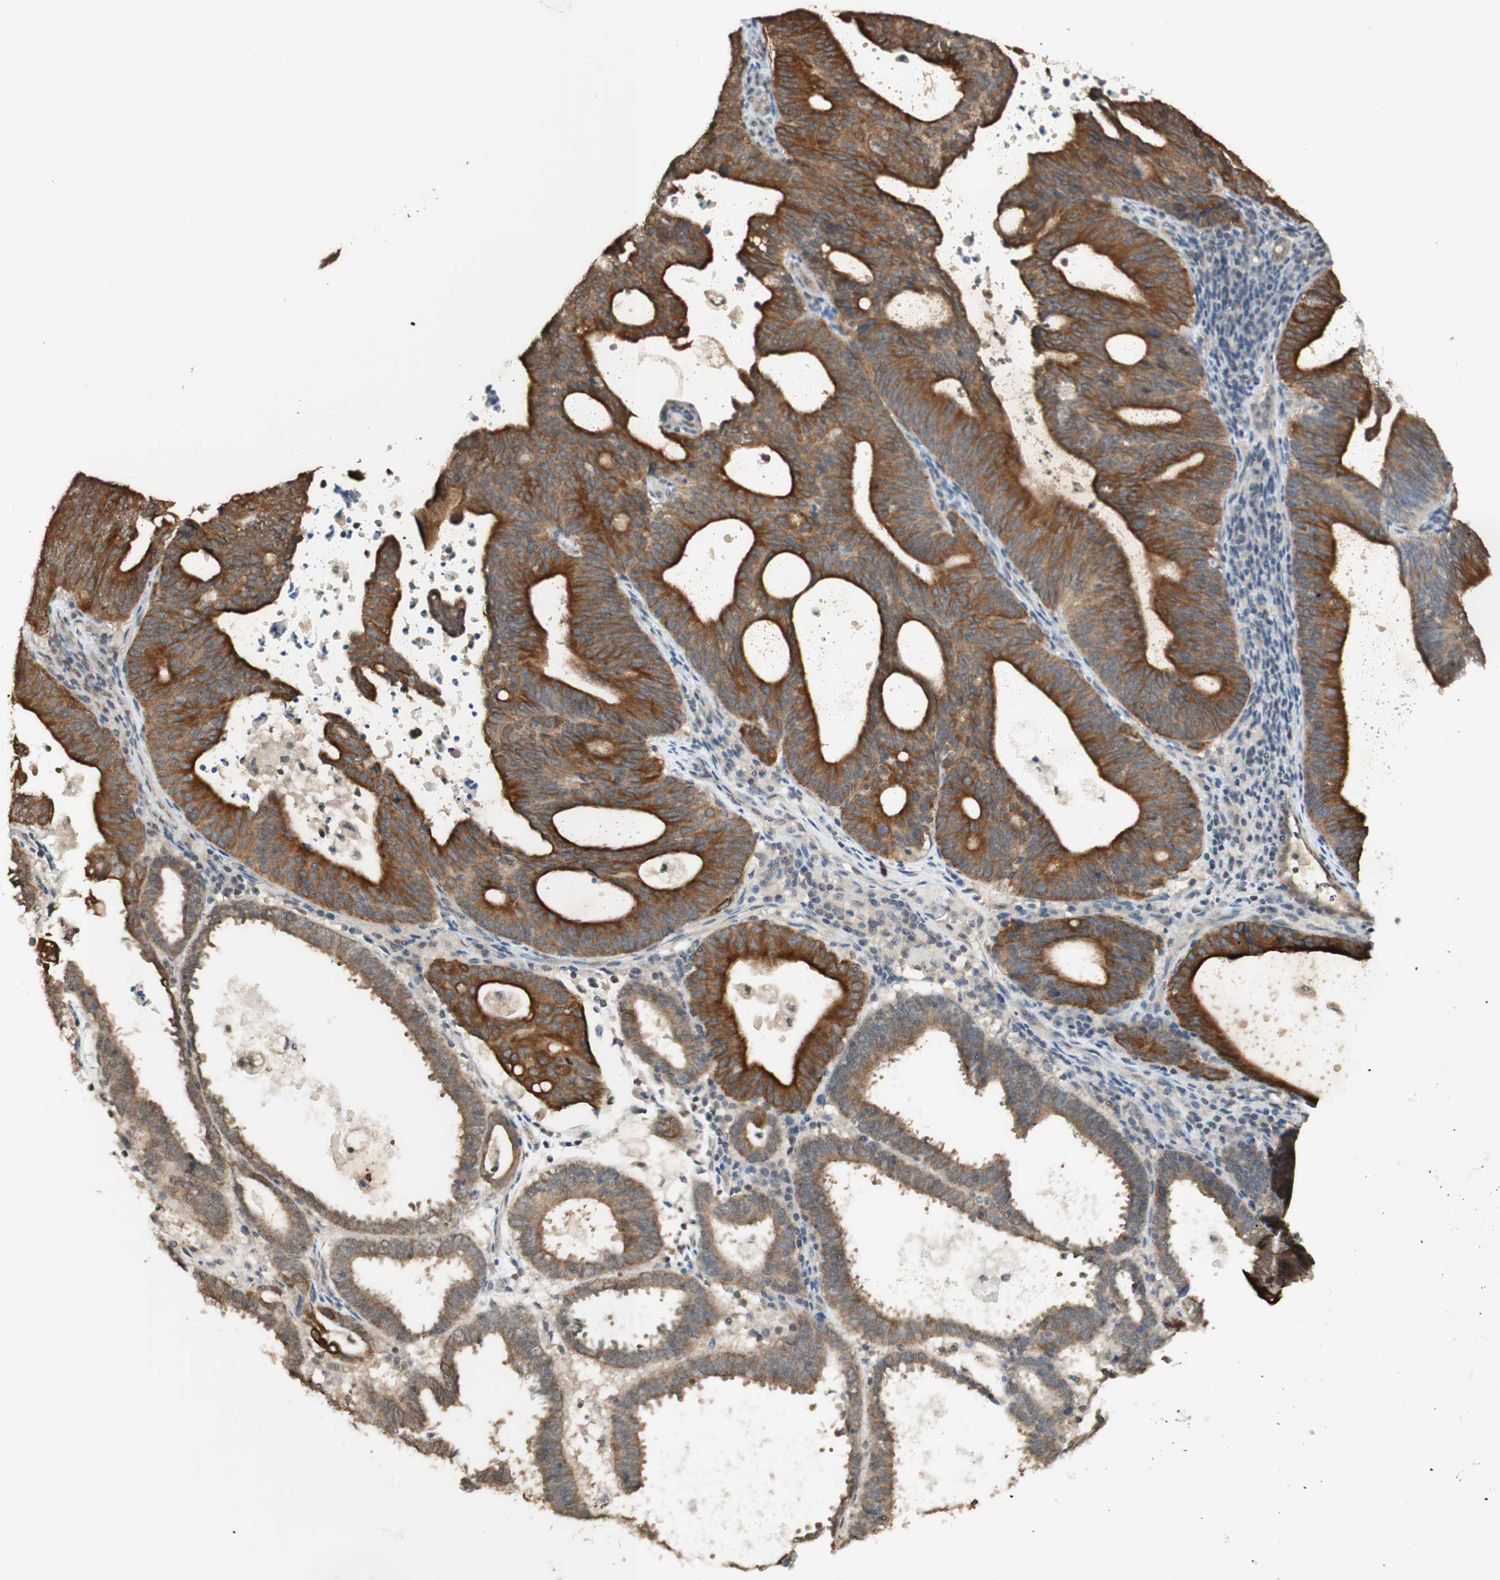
{"staining": {"intensity": "strong", "quantity": ">75%", "location": "cytoplasmic/membranous"}, "tissue": "endometrial cancer", "cell_type": "Tumor cells", "image_type": "cancer", "snomed": [{"axis": "morphology", "description": "Adenocarcinoma, NOS"}, {"axis": "topography", "description": "Uterus"}], "caption": "The immunohistochemical stain highlights strong cytoplasmic/membranous positivity in tumor cells of endometrial cancer (adenocarcinoma) tissue. (DAB (3,3'-diaminobenzidine) IHC with brightfield microscopy, high magnification).", "gene": "SPINT2", "patient": {"sex": "female", "age": 83}}